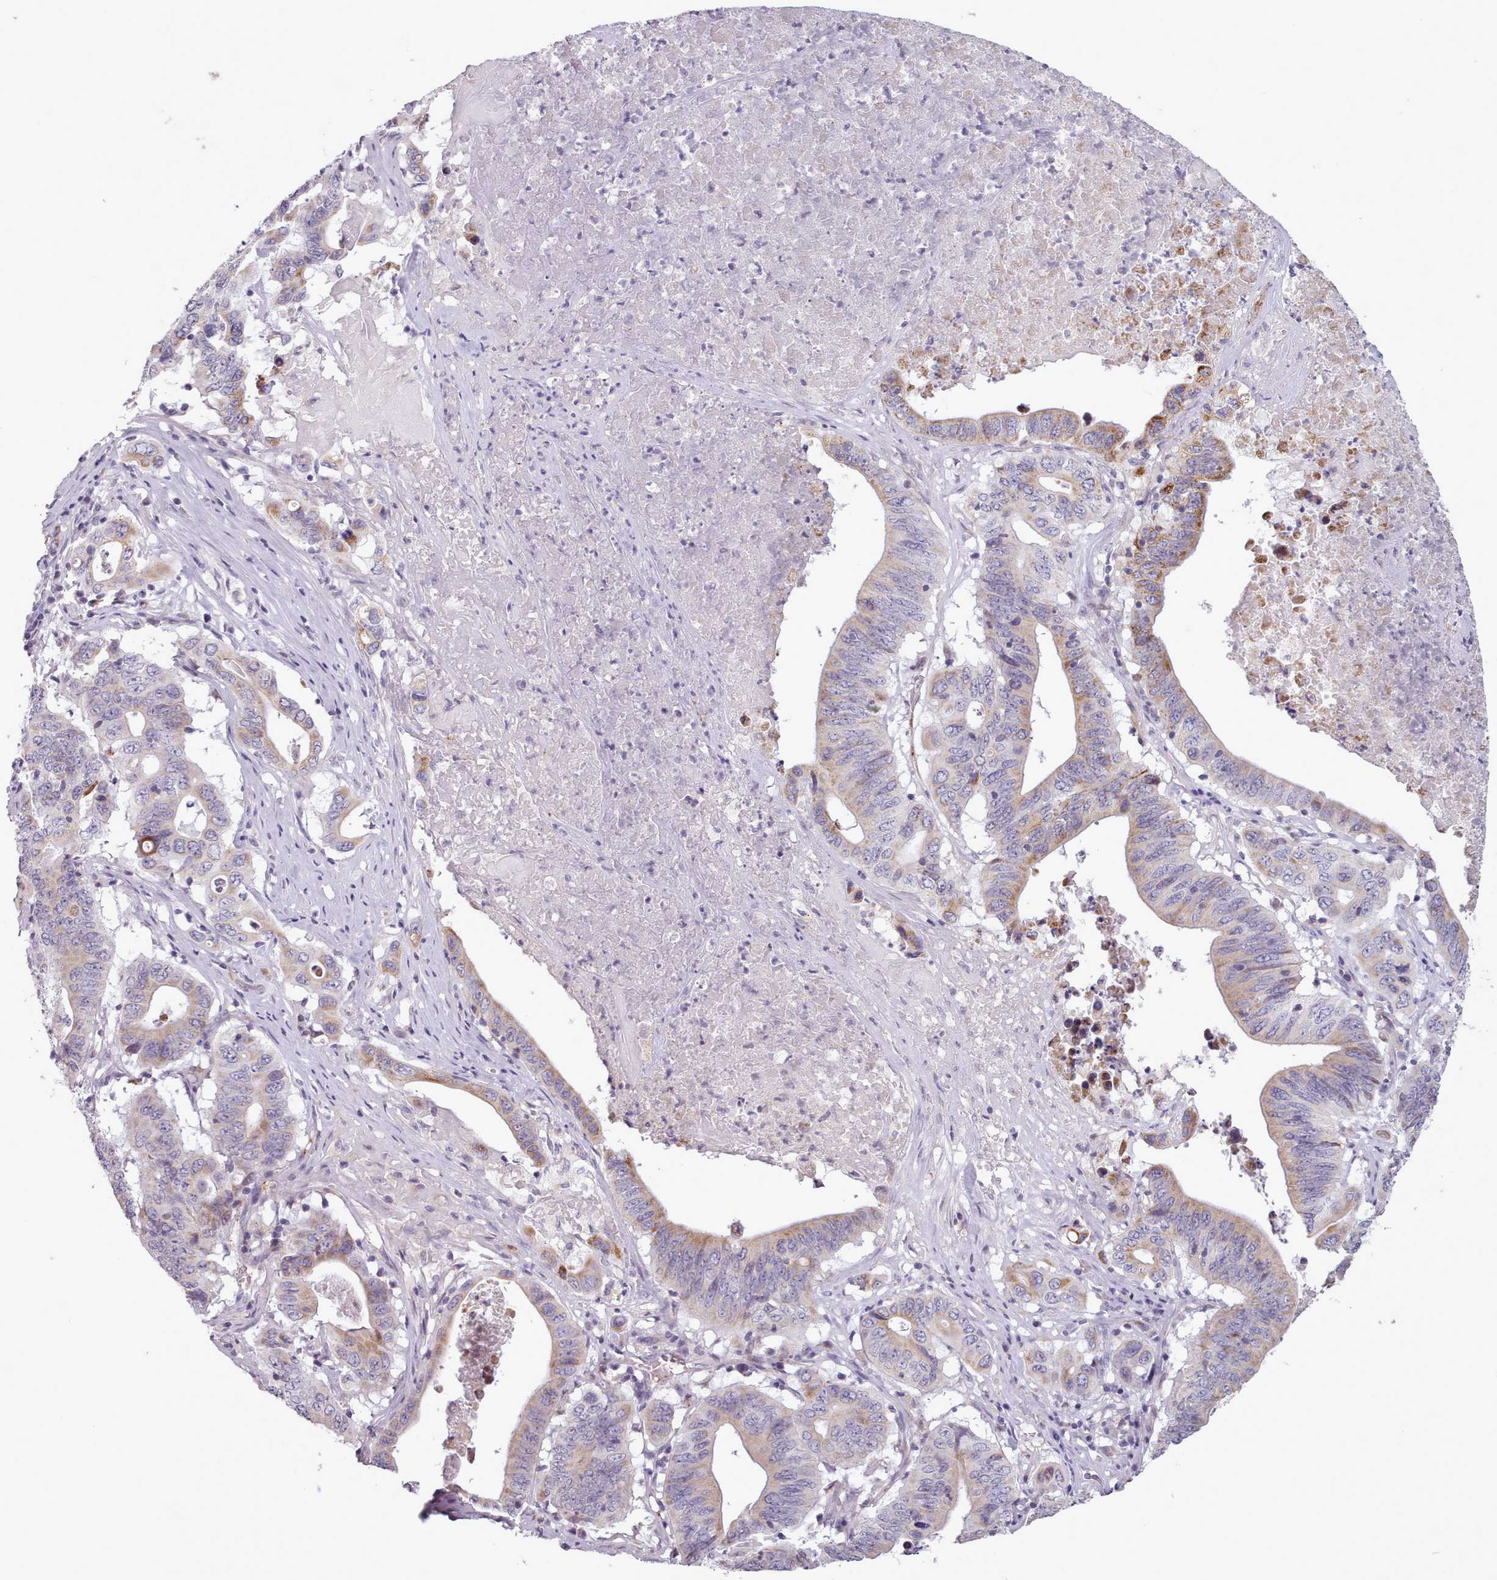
{"staining": {"intensity": "moderate", "quantity": "<25%", "location": "cytoplasmic/membranous"}, "tissue": "lung cancer", "cell_type": "Tumor cells", "image_type": "cancer", "snomed": [{"axis": "morphology", "description": "Adenocarcinoma, NOS"}, {"axis": "topography", "description": "Lung"}], "caption": "This photomicrograph displays lung adenocarcinoma stained with immunohistochemistry (IHC) to label a protein in brown. The cytoplasmic/membranous of tumor cells show moderate positivity for the protein. Nuclei are counter-stained blue.", "gene": "LAPTM5", "patient": {"sex": "female", "age": 60}}